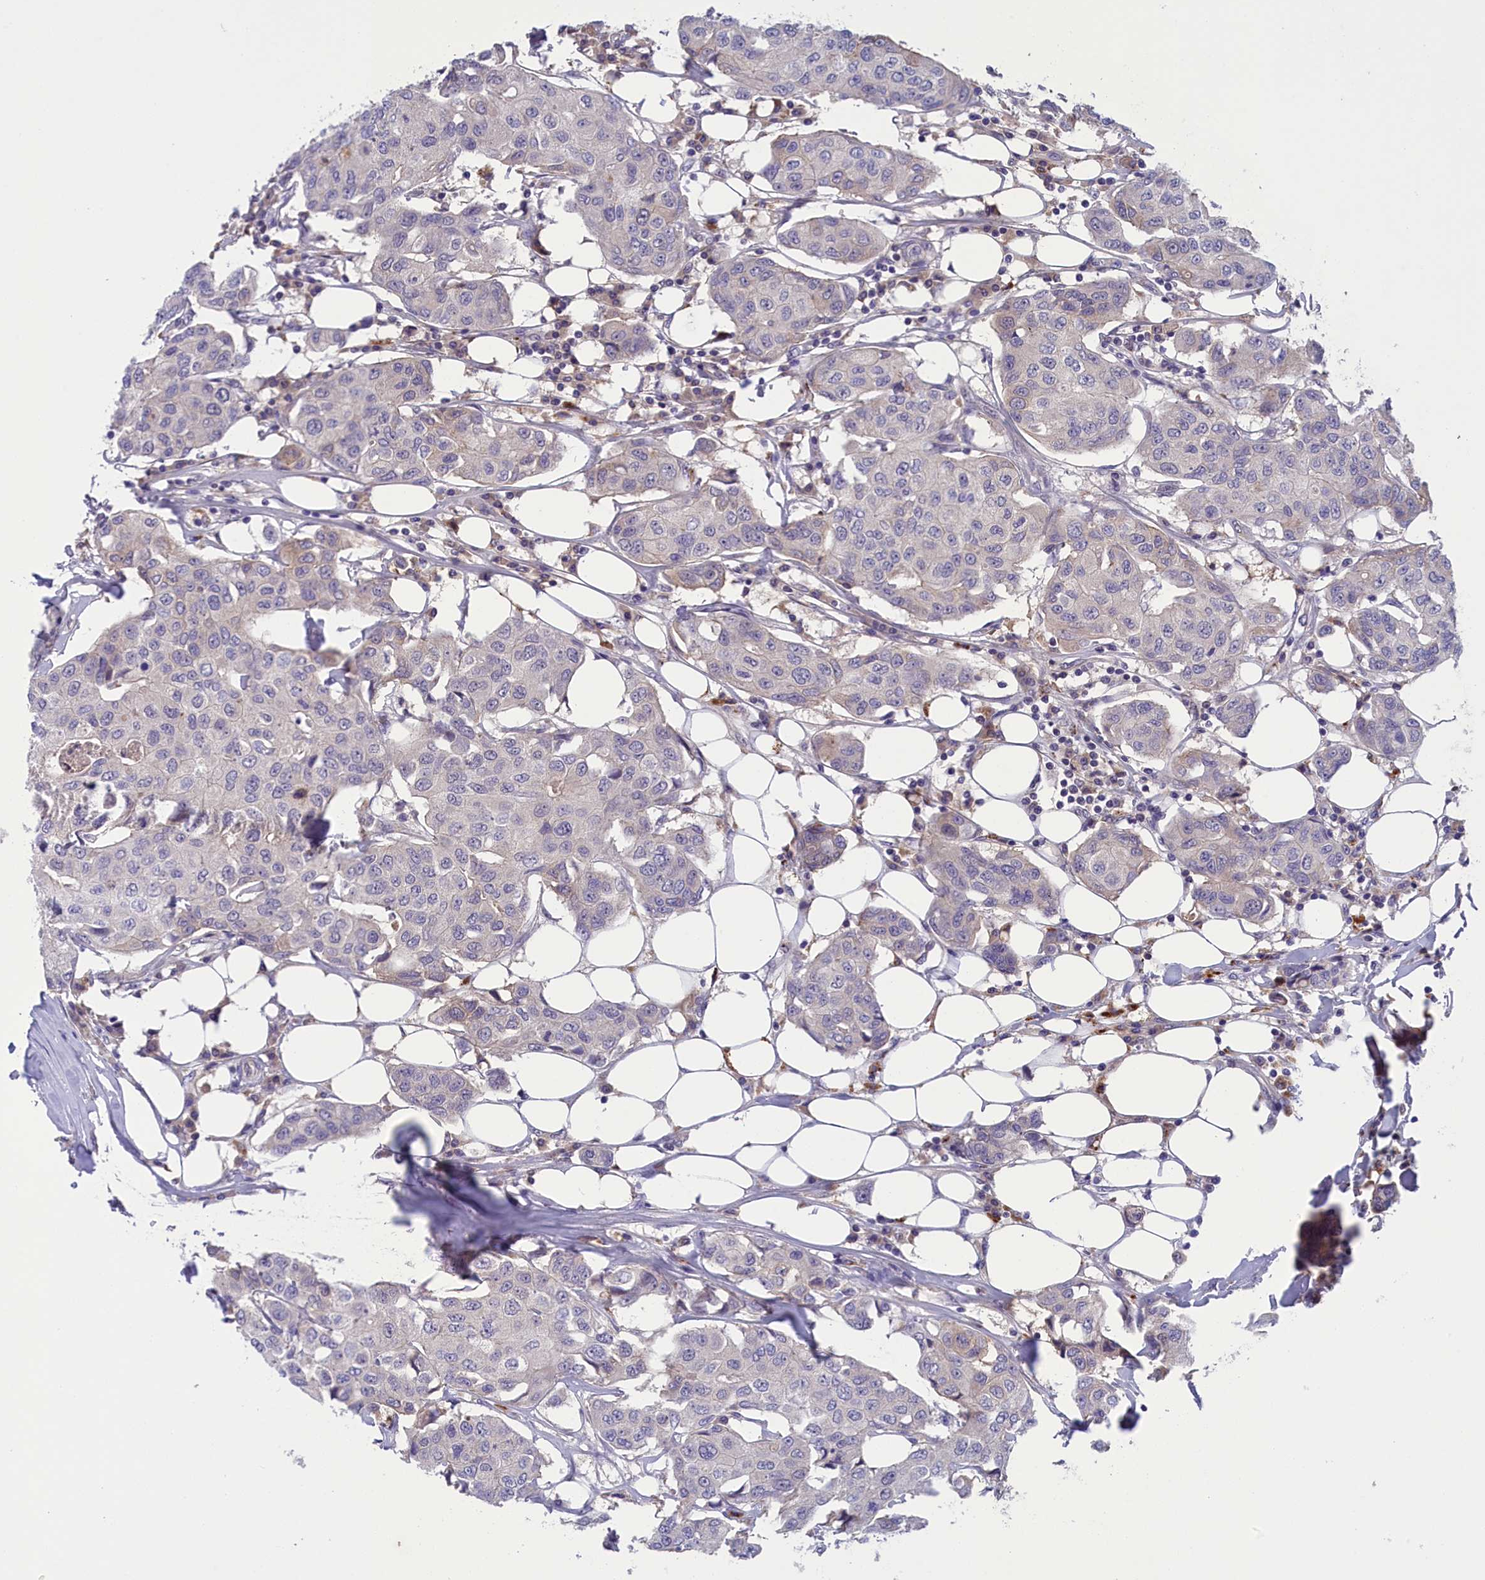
{"staining": {"intensity": "negative", "quantity": "none", "location": "none"}, "tissue": "breast cancer", "cell_type": "Tumor cells", "image_type": "cancer", "snomed": [{"axis": "morphology", "description": "Duct carcinoma"}, {"axis": "topography", "description": "Breast"}], "caption": "Breast invasive ductal carcinoma was stained to show a protein in brown. There is no significant expression in tumor cells.", "gene": "STYX", "patient": {"sex": "female", "age": 80}}